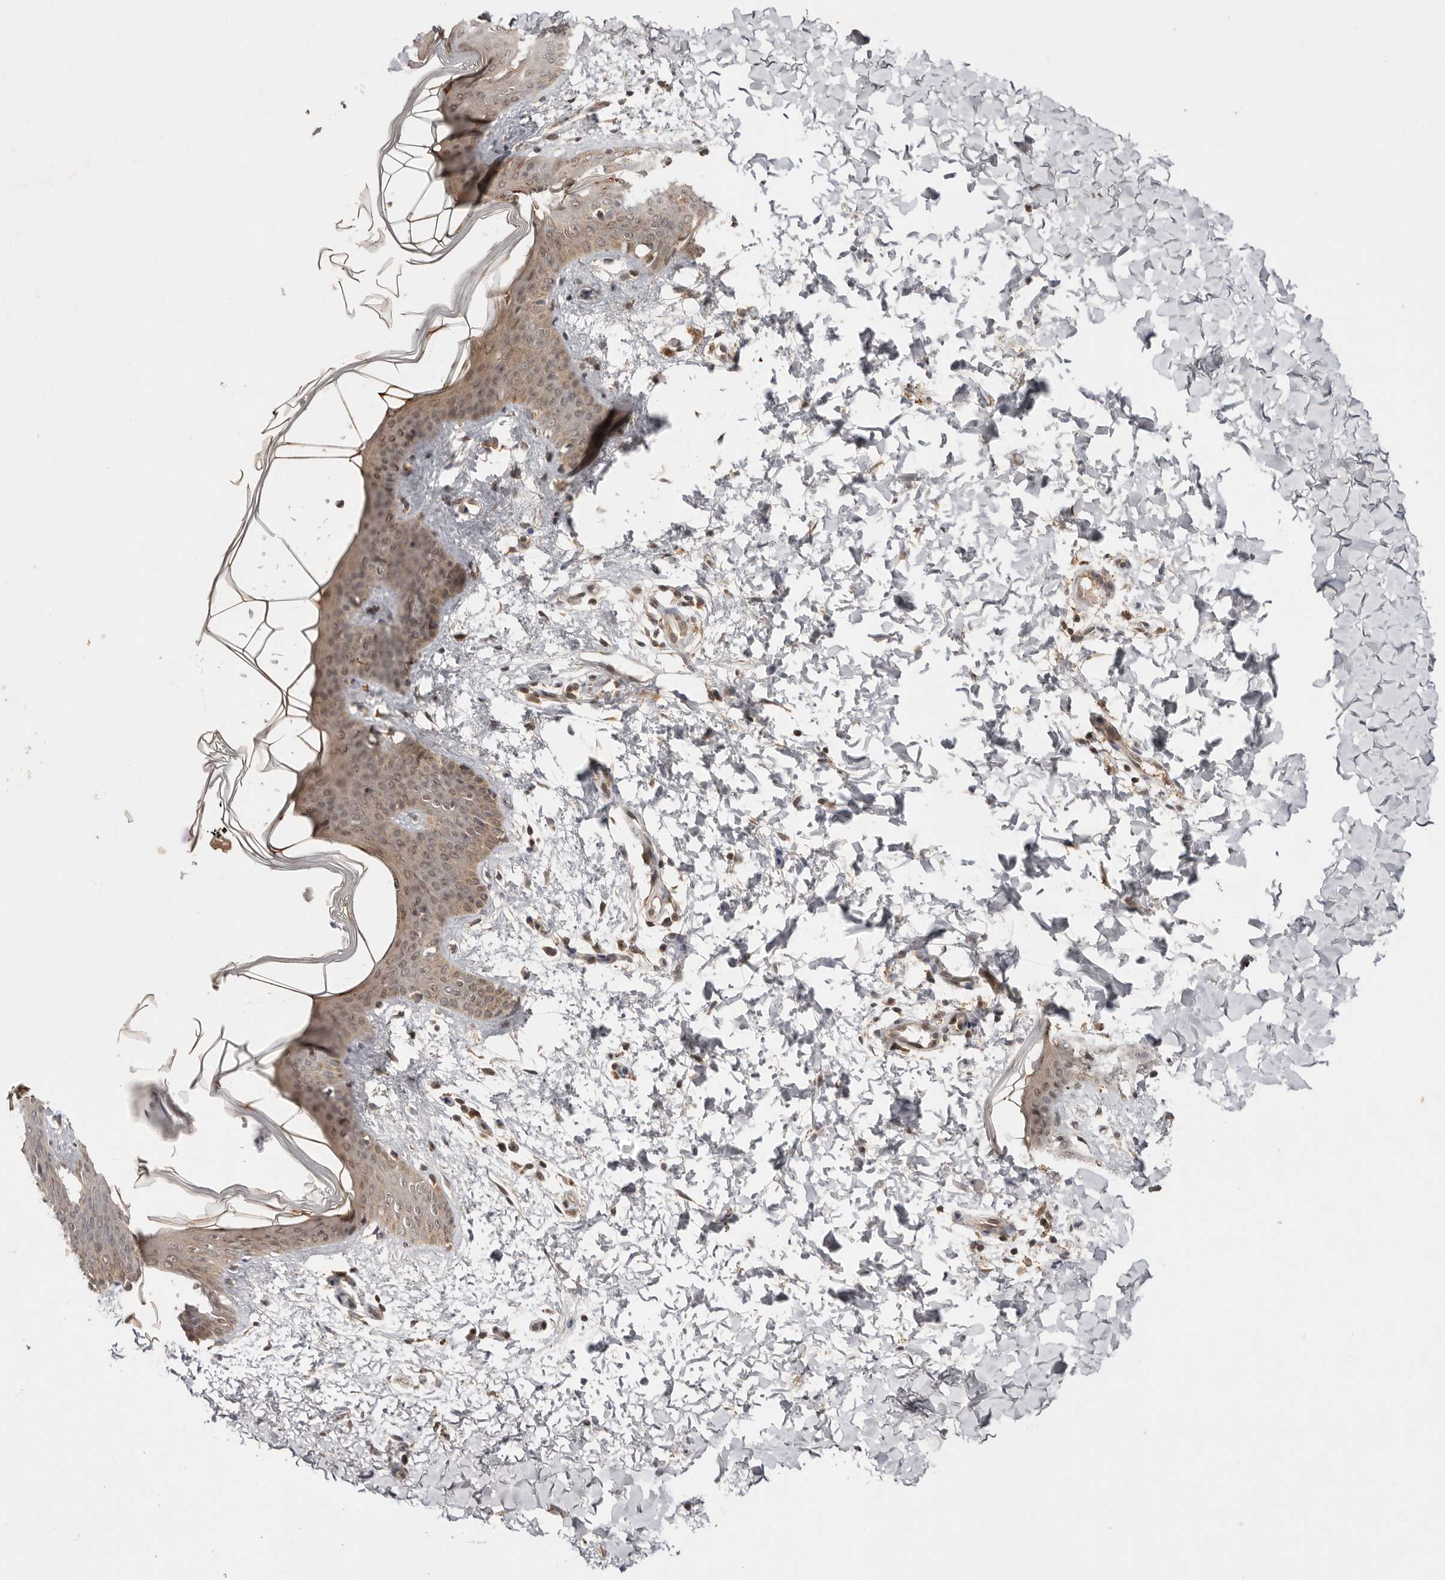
{"staining": {"intensity": "moderate", "quantity": ">75%", "location": "cytoplasmic/membranous,nuclear"}, "tissue": "skin", "cell_type": "Fibroblasts", "image_type": "normal", "snomed": [{"axis": "morphology", "description": "Normal tissue, NOS"}, {"axis": "topography", "description": "Skin"}], "caption": "Protein staining exhibits moderate cytoplasmic/membranous,nuclear staining in approximately >75% of fibroblasts in unremarkable skin. The staining is performed using DAB (3,3'-diaminobenzidine) brown chromogen to label protein expression. The nuclei are counter-stained blue using hematoxylin.", "gene": "TARS2", "patient": {"sex": "female", "age": 17}}